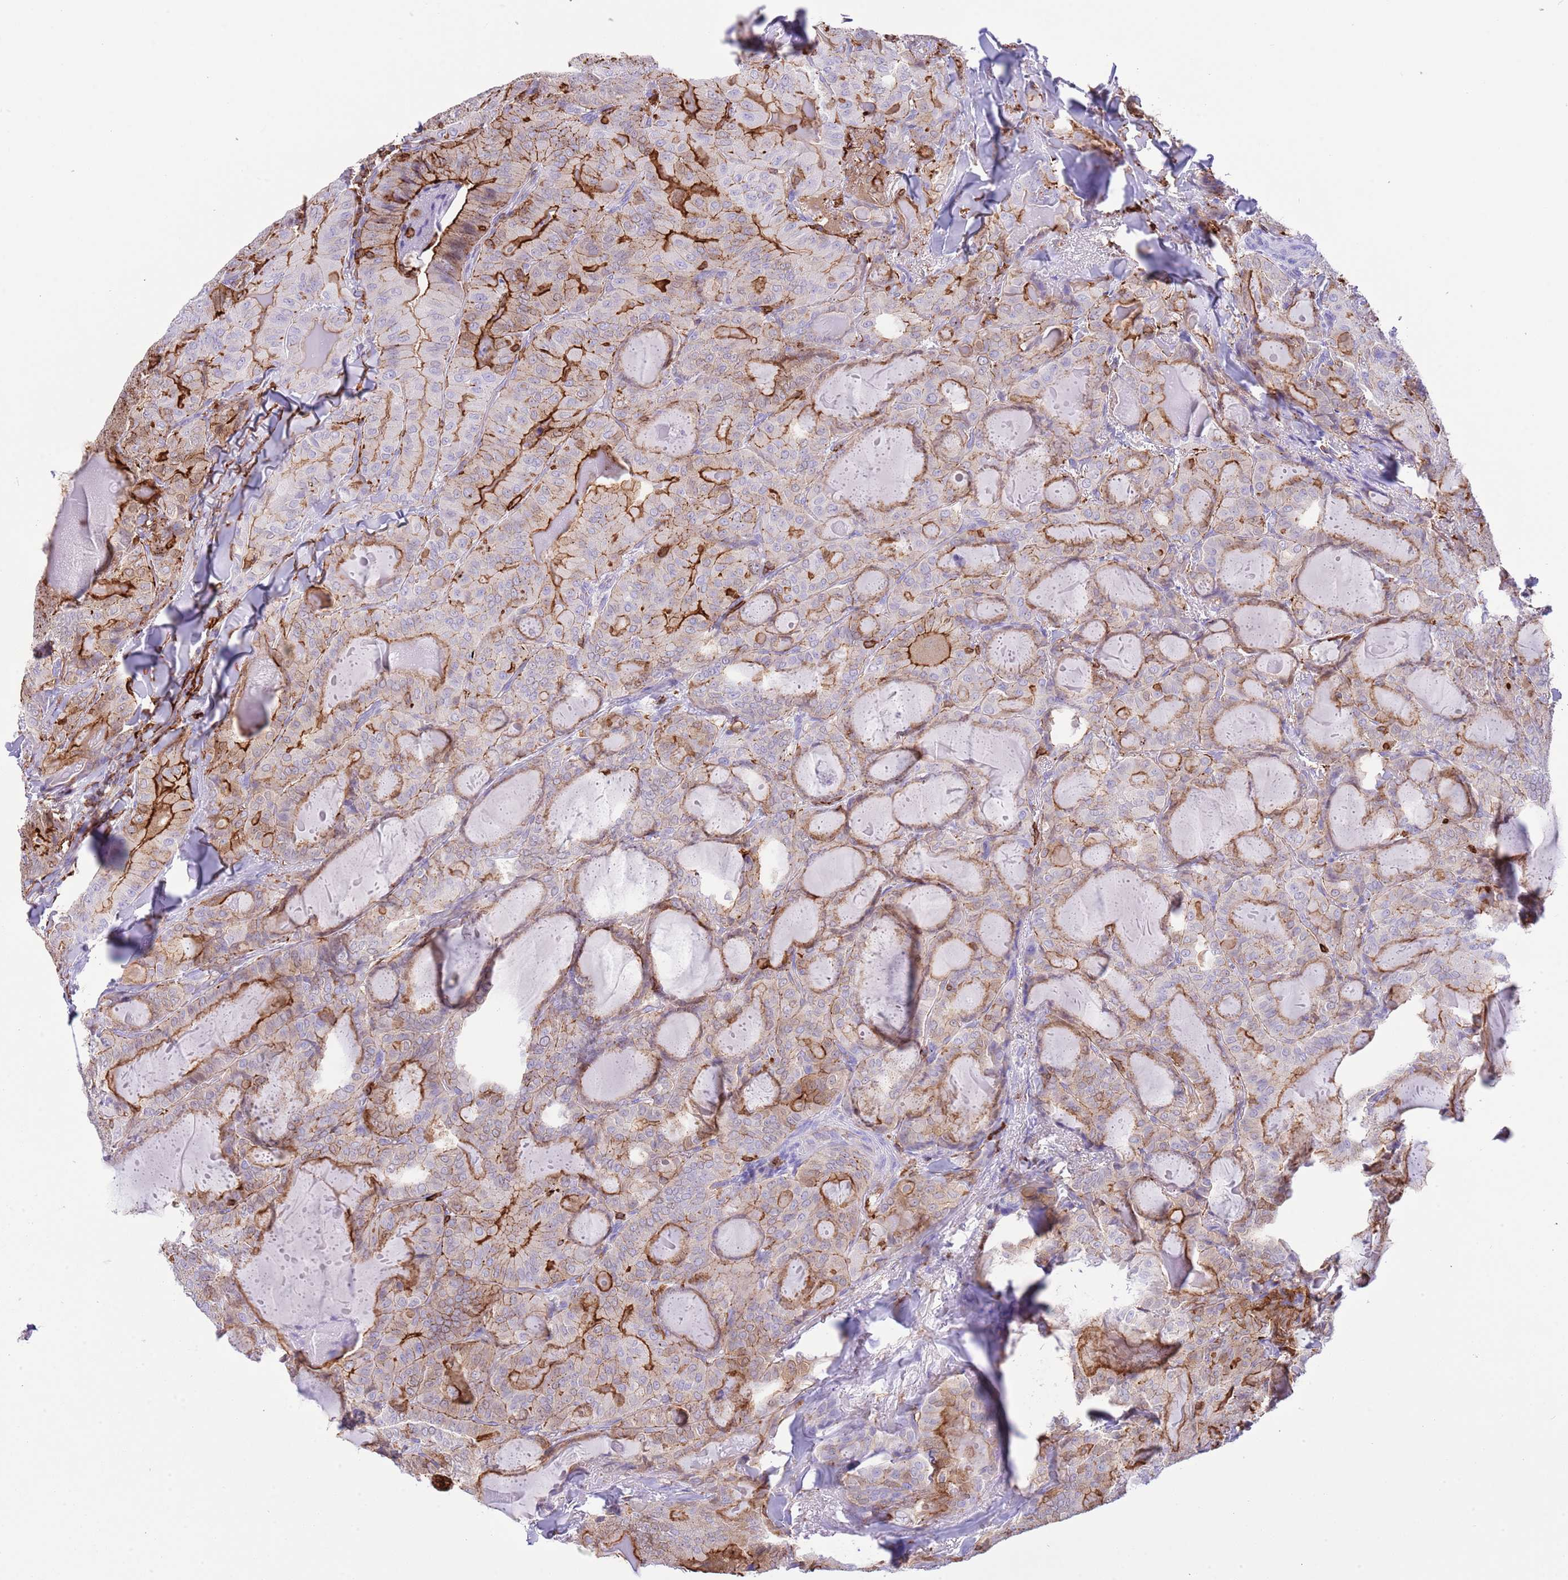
{"staining": {"intensity": "strong", "quantity": "<25%", "location": "cytoplasmic/membranous"}, "tissue": "thyroid cancer", "cell_type": "Tumor cells", "image_type": "cancer", "snomed": [{"axis": "morphology", "description": "Papillary adenocarcinoma, NOS"}, {"axis": "topography", "description": "Thyroid gland"}], "caption": "Human thyroid cancer (papillary adenocarcinoma) stained for a protein (brown) exhibits strong cytoplasmic/membranous positive staining in about <25% of tumor cells.", "gene": "EFHD2", "patient": {"sex": "female", "age": 68}}